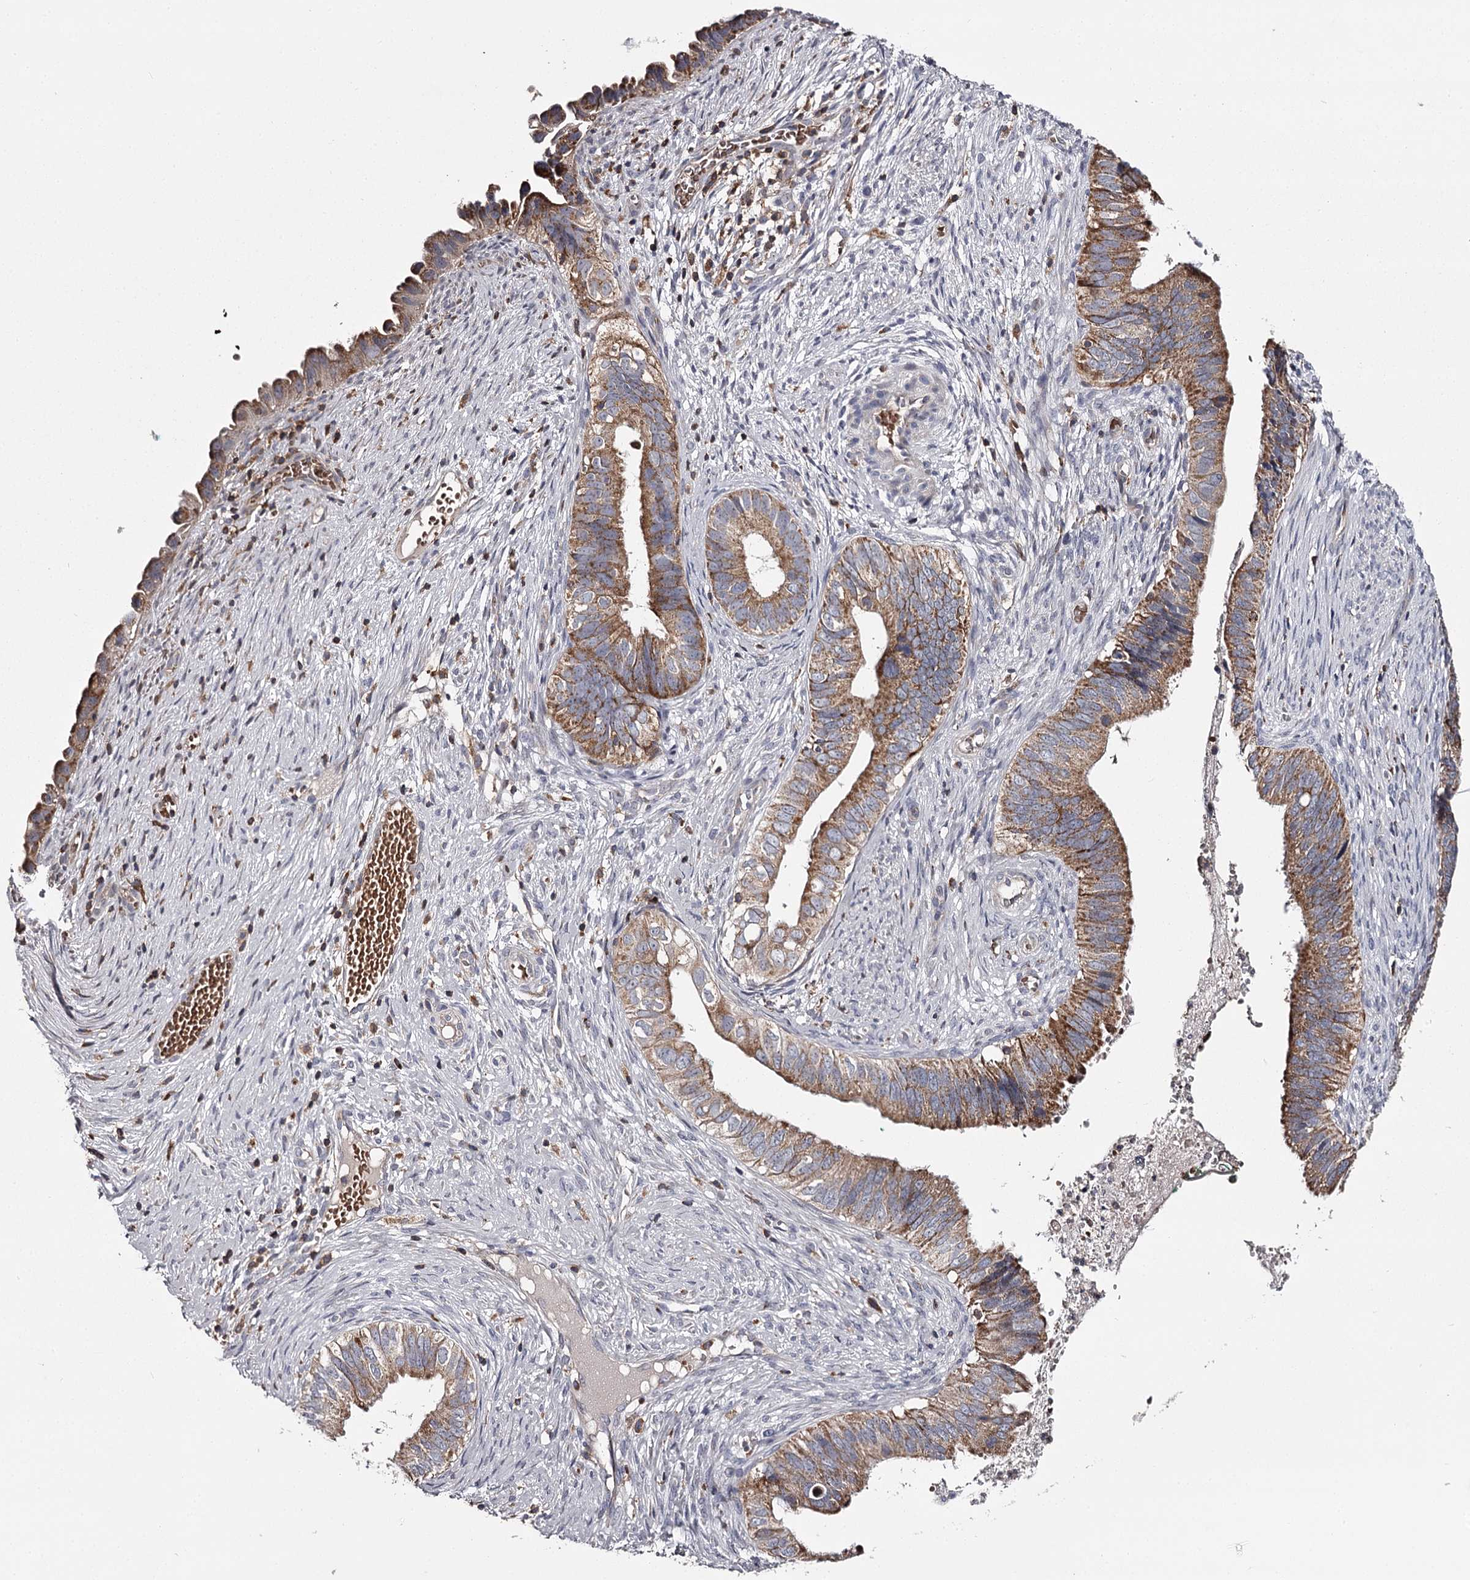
{"staining": {"intensity": "strong", "quantity": ">75%", "location": "cytoplasmic/membranous"}, "tissue": "cervical cancer", "cell_type": "Tumor cells", "image_type": "cancer", "snomed": [{"axis": "morphology", "description": "Adenocarcinoma, NOS"}, {"axis": "topography", "description": "Cervix"}], "caption": "Tumor cells display strong cytoplasmic/membranous positivity in about >75% of cells in cervical adenocarcinoma.", "gene": "RASSF6", "patient": {"sex": "female", "age": 42}}